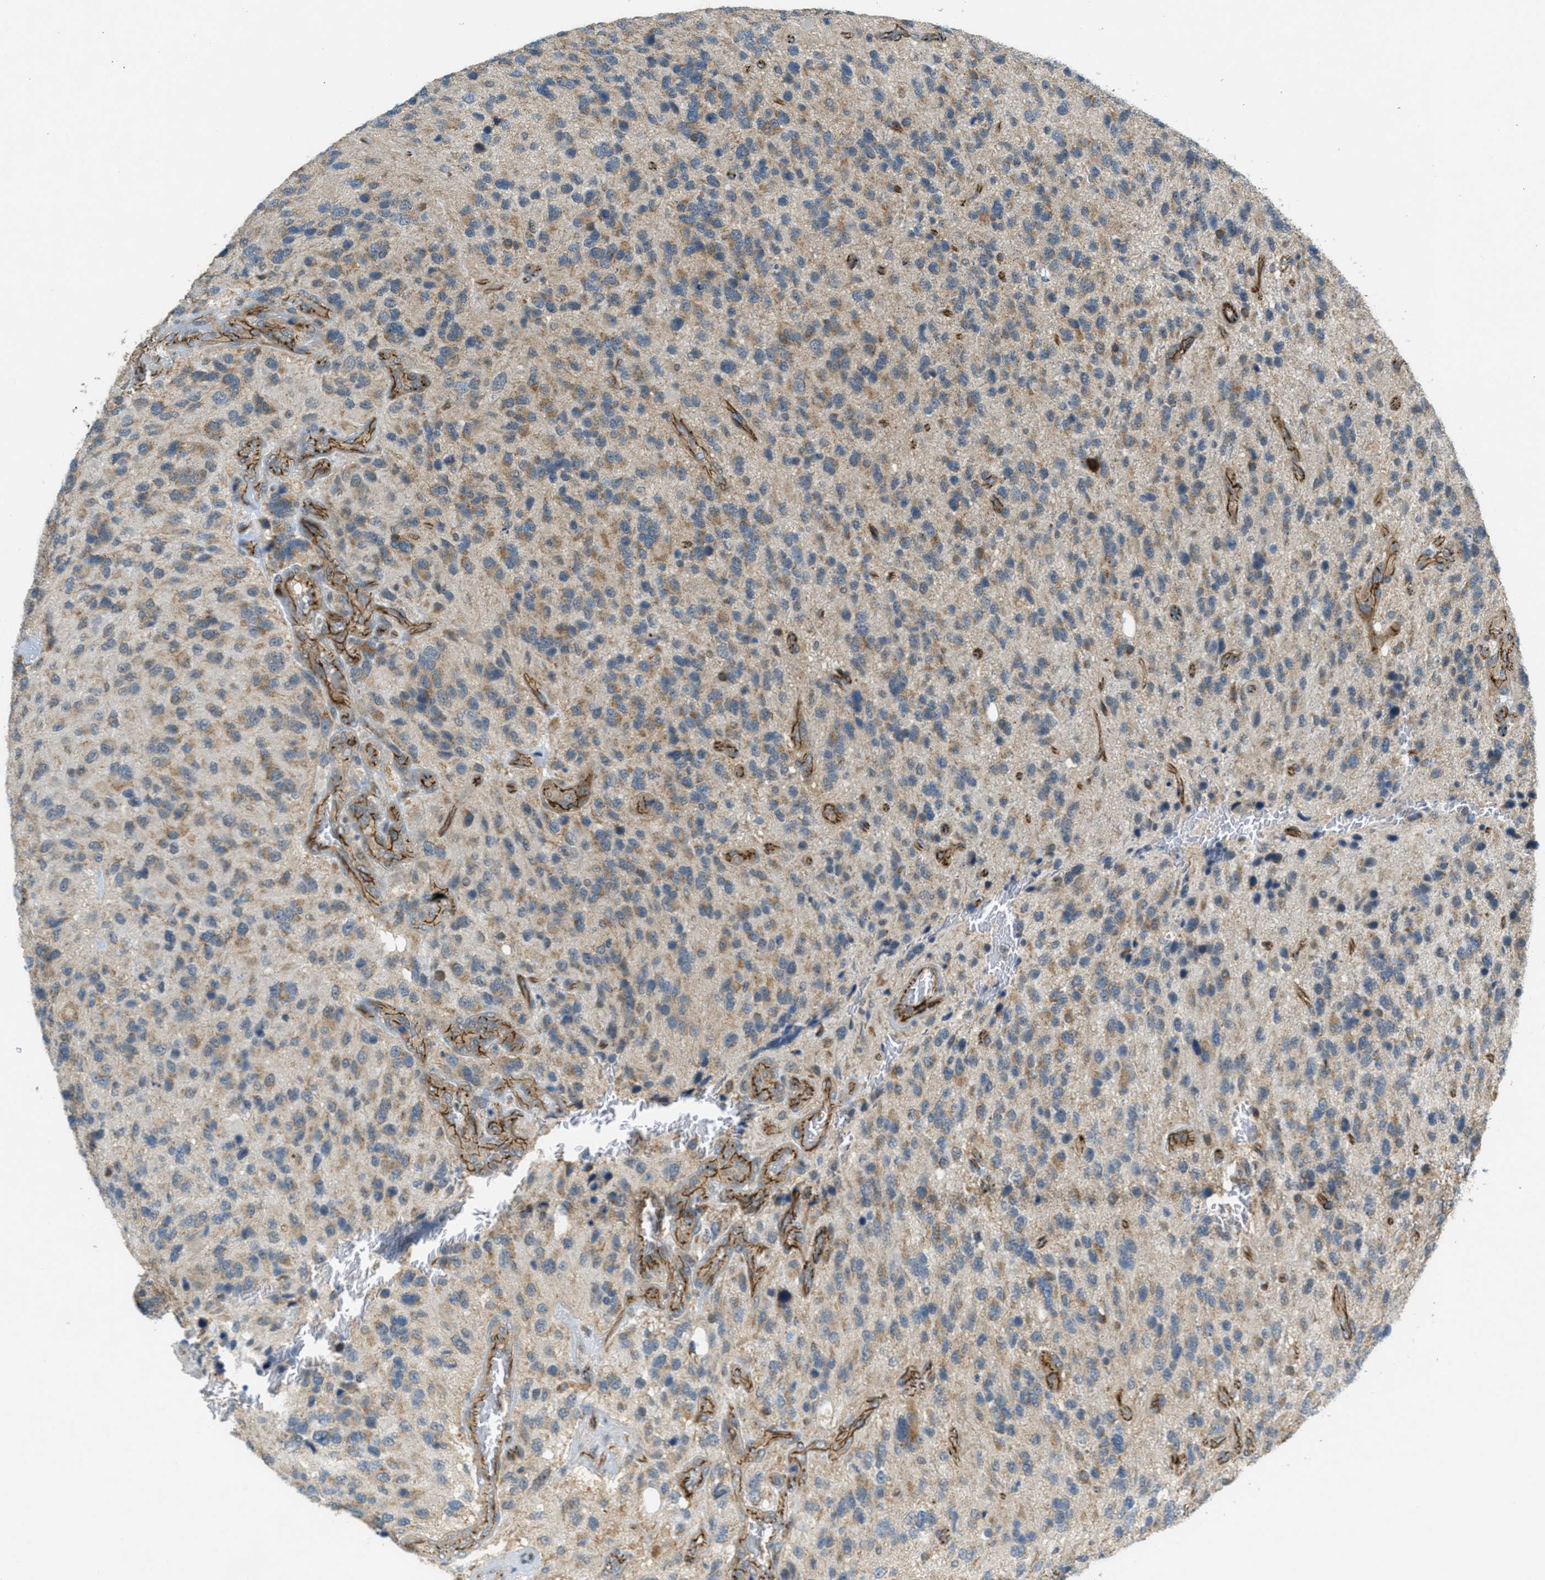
{"staining": {"intensity": "moderate", "quantity": "25%-75%", "location": "cytoplasmic/membranous"}, "tissue": "glioma", "cell_type": "Tumor cells", "image_type": "cancer", "snomed": [{"axis": "morphology", "description": "Glioma, malignant, High grade"}, {"axis": "topography", "description": "Brain"}], "caption": "Tumor cells exhibit medium levels of moderate cytoplasmic/membranous expression in approximately 25%-75% of cells in human glioma.", "gene": "JCAD", "patient": {"sex": "female", "age": 58}}